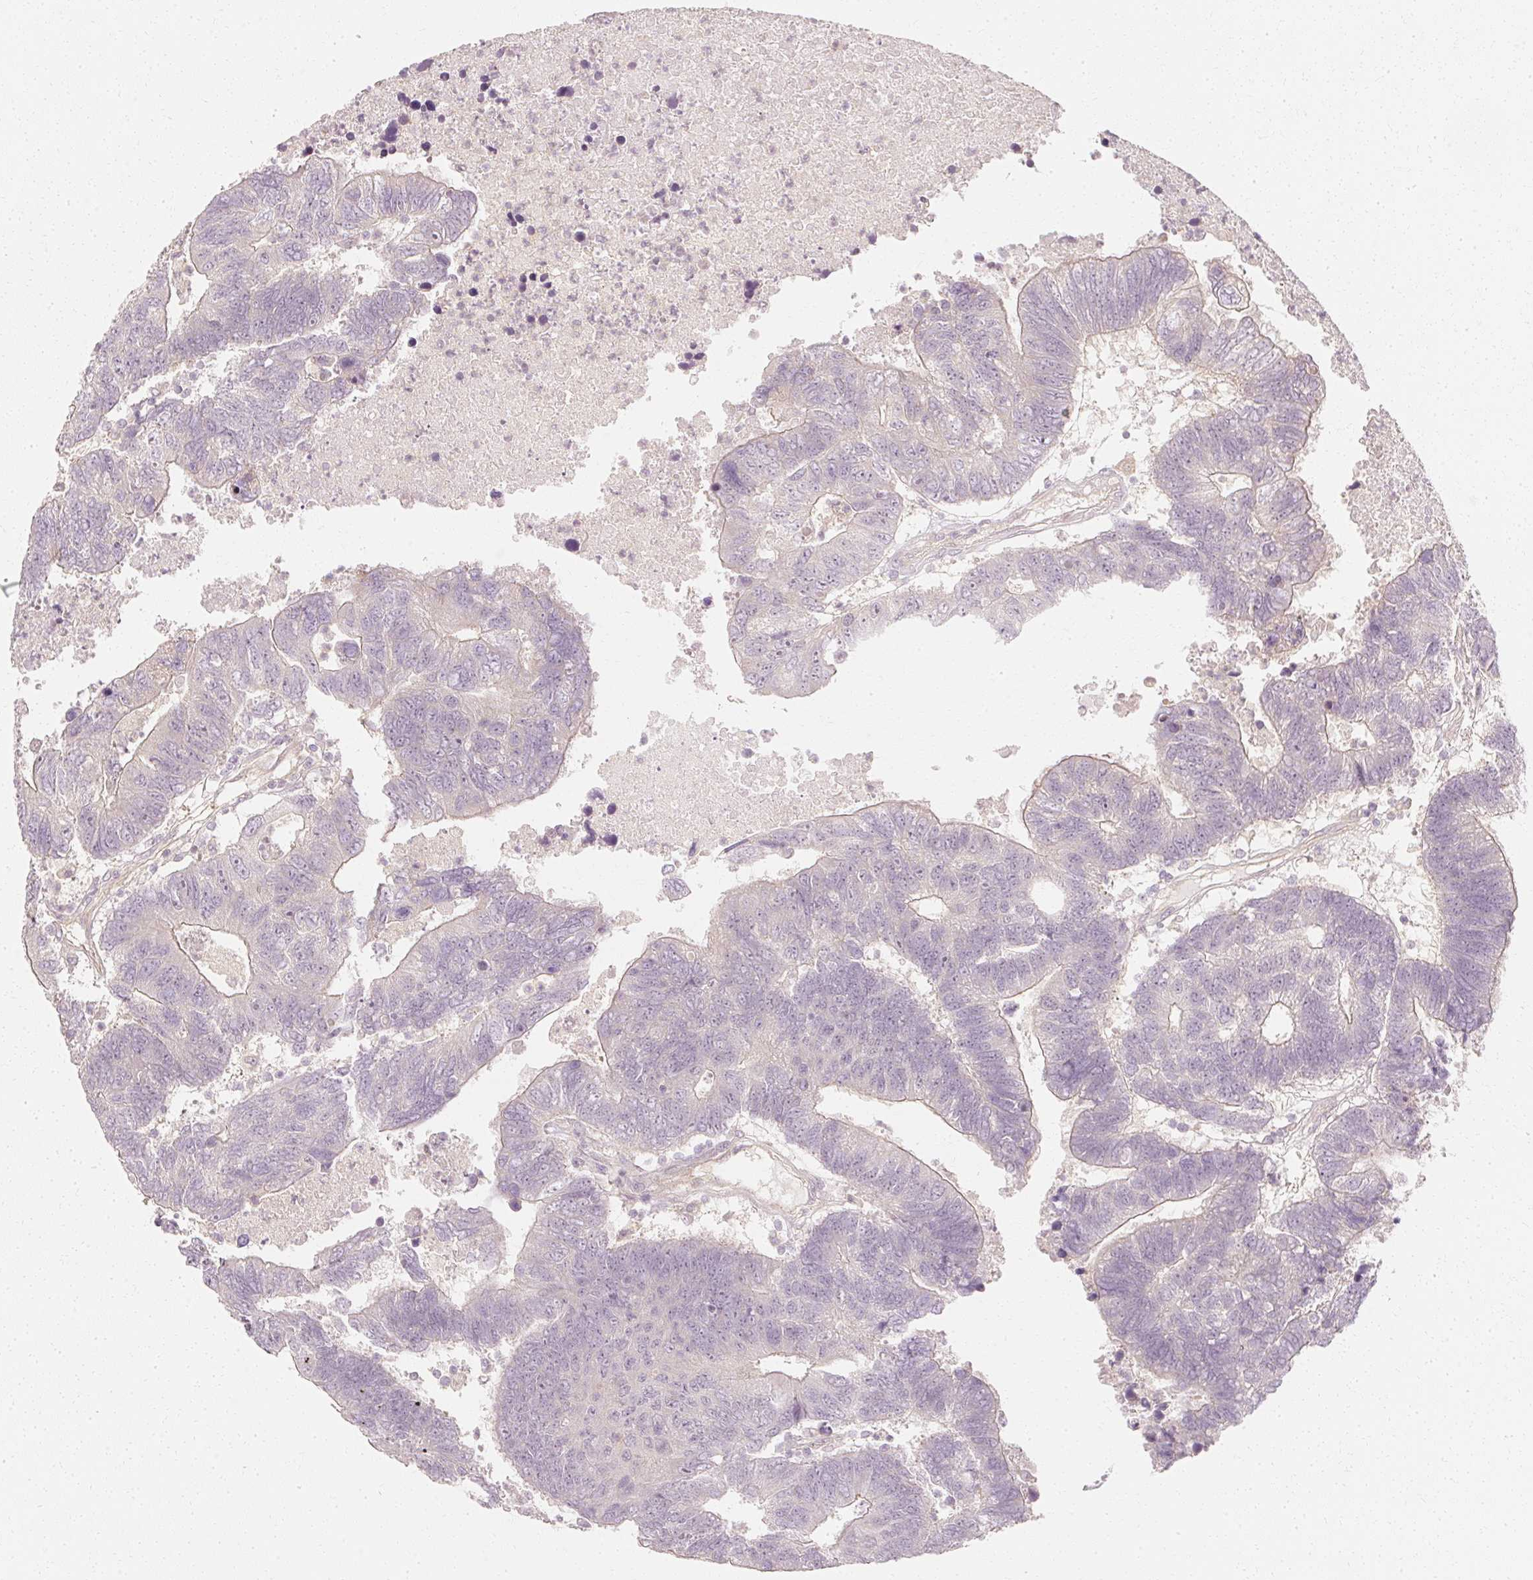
{"staining": {"intensity": "negative", "quantity": "none", "location": "none"}, "tissue": "colorectal cancer", "cell_type": "Tumor cells", "image_type": "cancer", "snomed": [{"axis": "morphology", "description": "Adenocarcinoma, NOS"}, {"axis": "topography", "description": "Colon"}], "caption": "Immunohistochemistry (IHC) image of human colorectal adenocarcinoma stained for a protein (brown), which reveals no staining in tumor cells.", "gene": "GNAQ", "patient": {"sex": "female", "age": 48}}